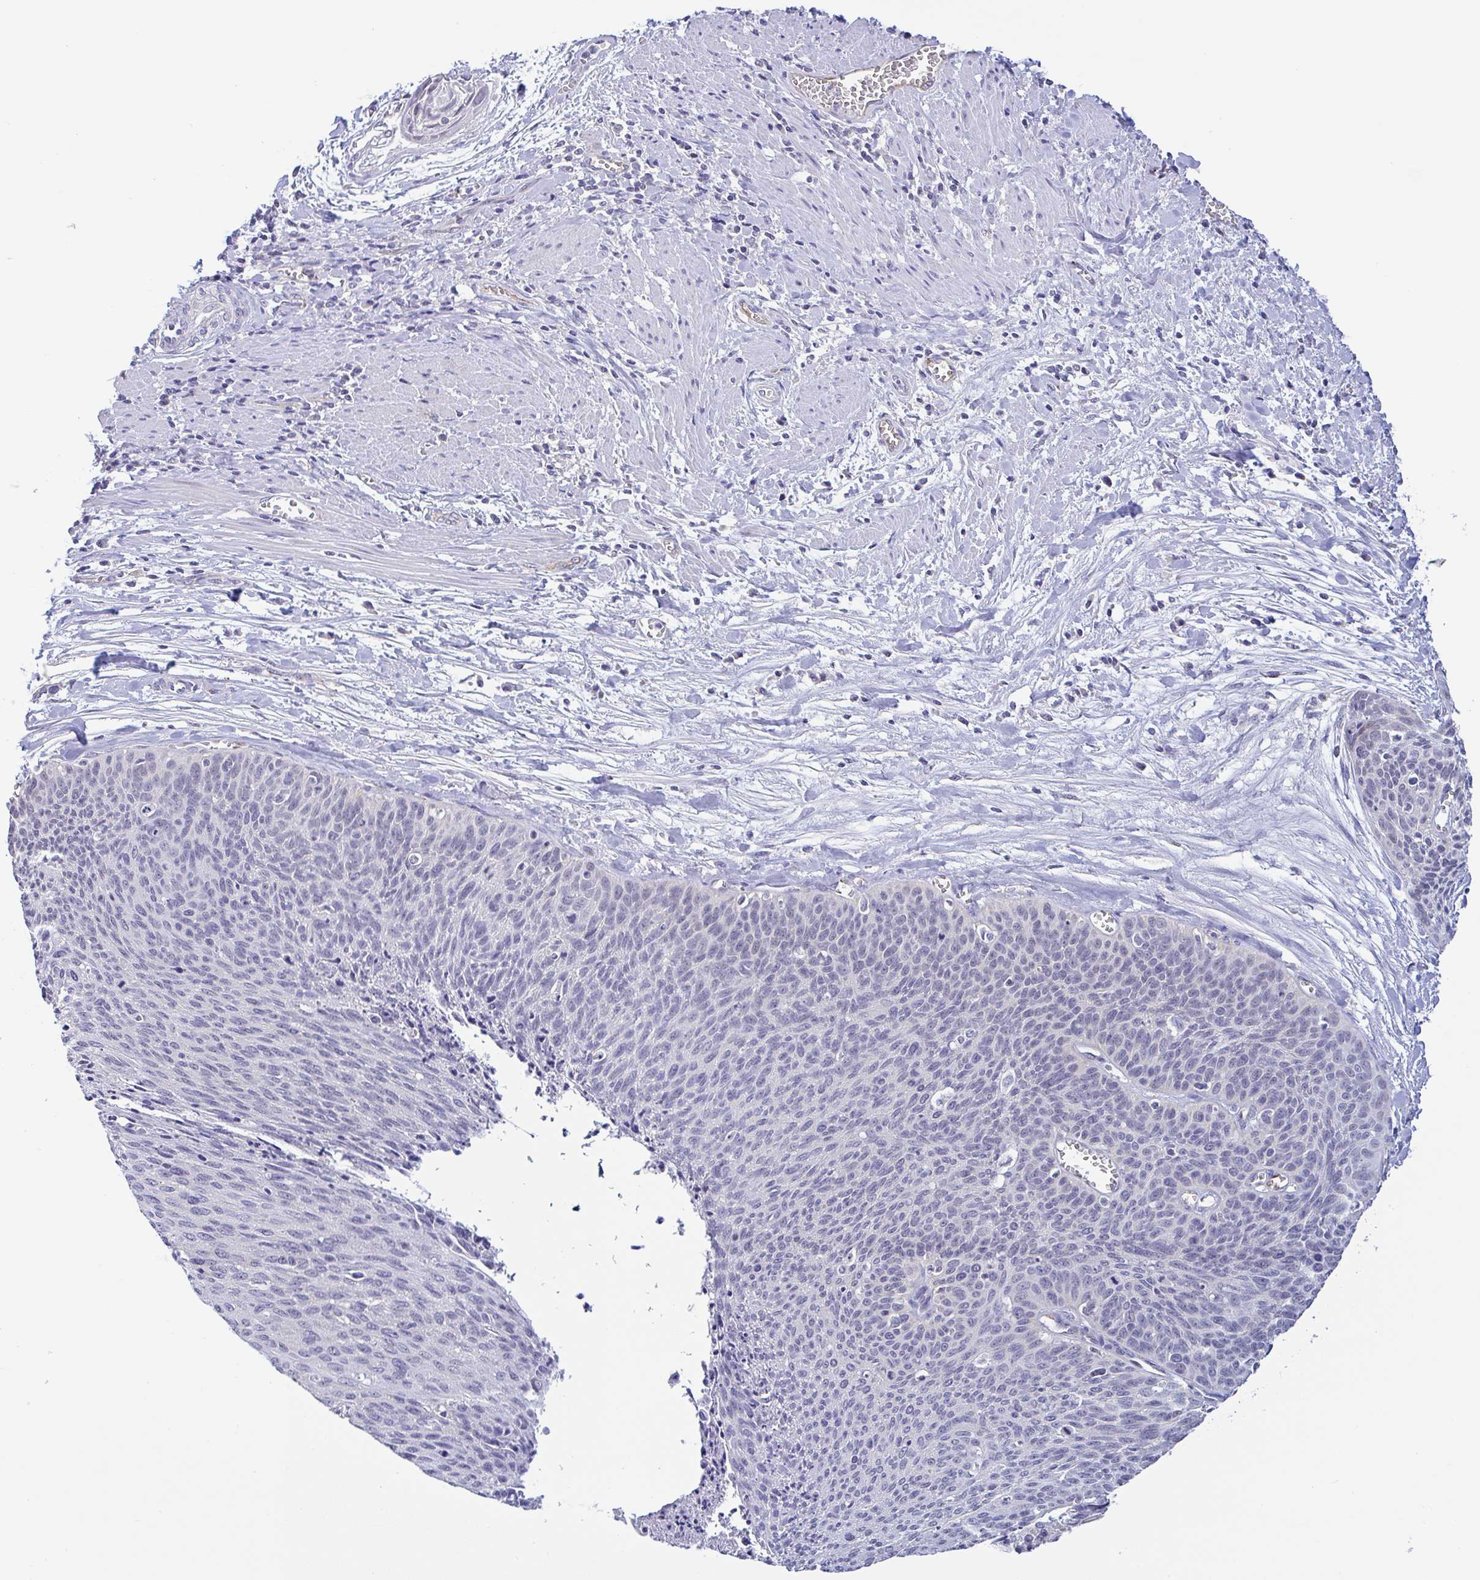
{"staining": {"intensity": "negative", "quantity": "none", "location": "none"}, "tissue": "cervical cancer", "cell_type": "Tumor cells", "image_type": "cancer", "snomed": [{"axis": "morphology", "description": "Squamous cell carcinoma, NOS"}, {"axis": "topography", "description": "Cervix"}], "caption": "There is no significant positivity in tumor cells of squamous cell carcinoma (cervical).", "gene": "PLCD4", "patient": {"sex": "female", "age": 55}}